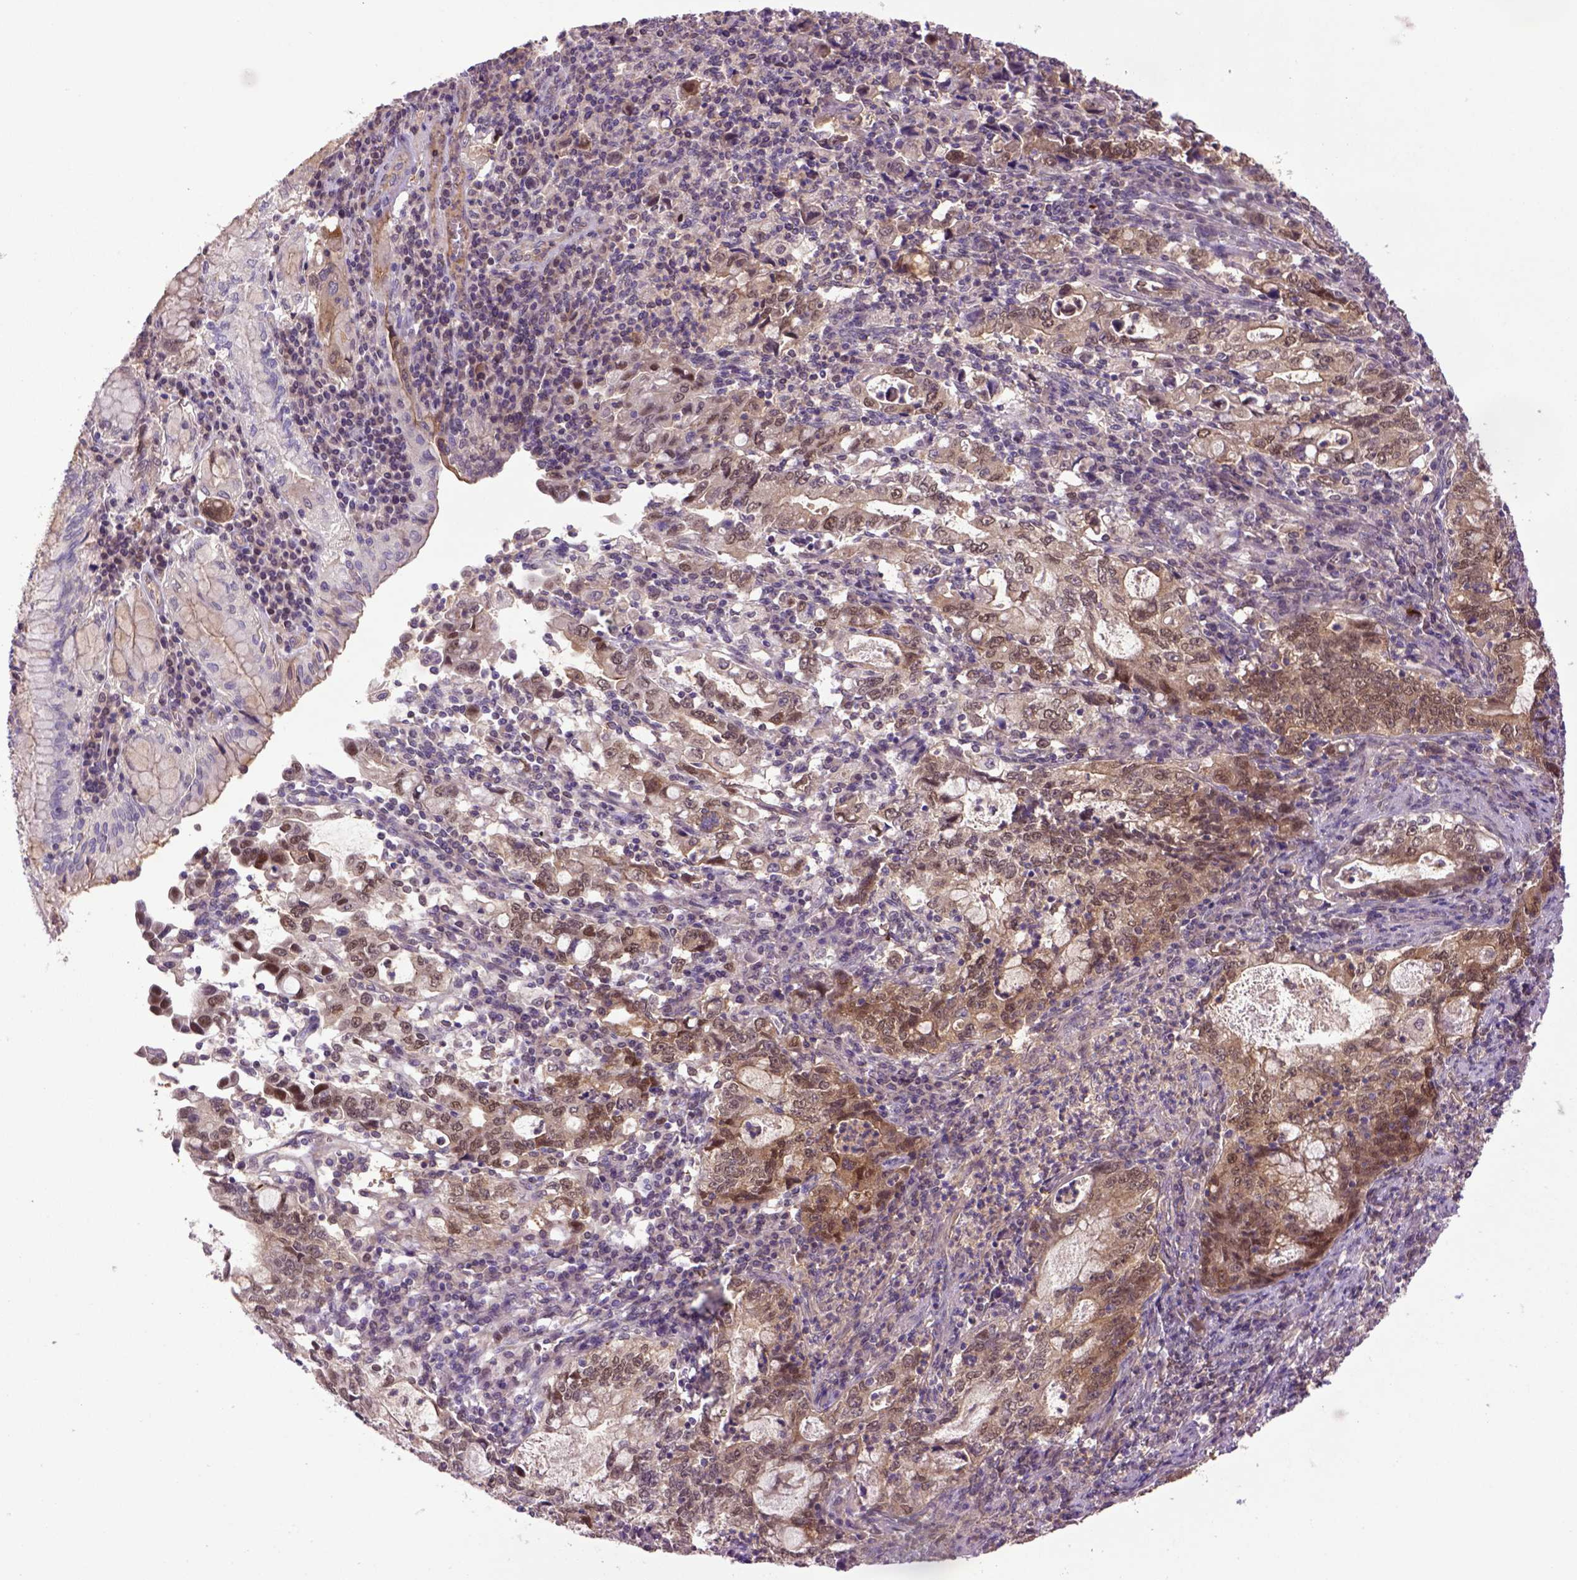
{"staining": {"intensity": "moderate", "quantity": ">75%", "location": "cytoplasmic/membranous"}, "tissue": "stomach cancer", "cell_type": "Tumor cells", "image_type": "cancer", "snomed": [{"axis": "morphology", "description": "Adenocarcinoma, NOS"}, {"axis": "topography", "description": "Stomach, lower"}], "caption": "Protein staining shows moderate cytoplasmic/membranous positivity in approximately >75% of tumor cells in stomach cancer (adenocarcinoma).", "gene": "HSPBP1", "patient": {"sex": "female", "age": 72}}